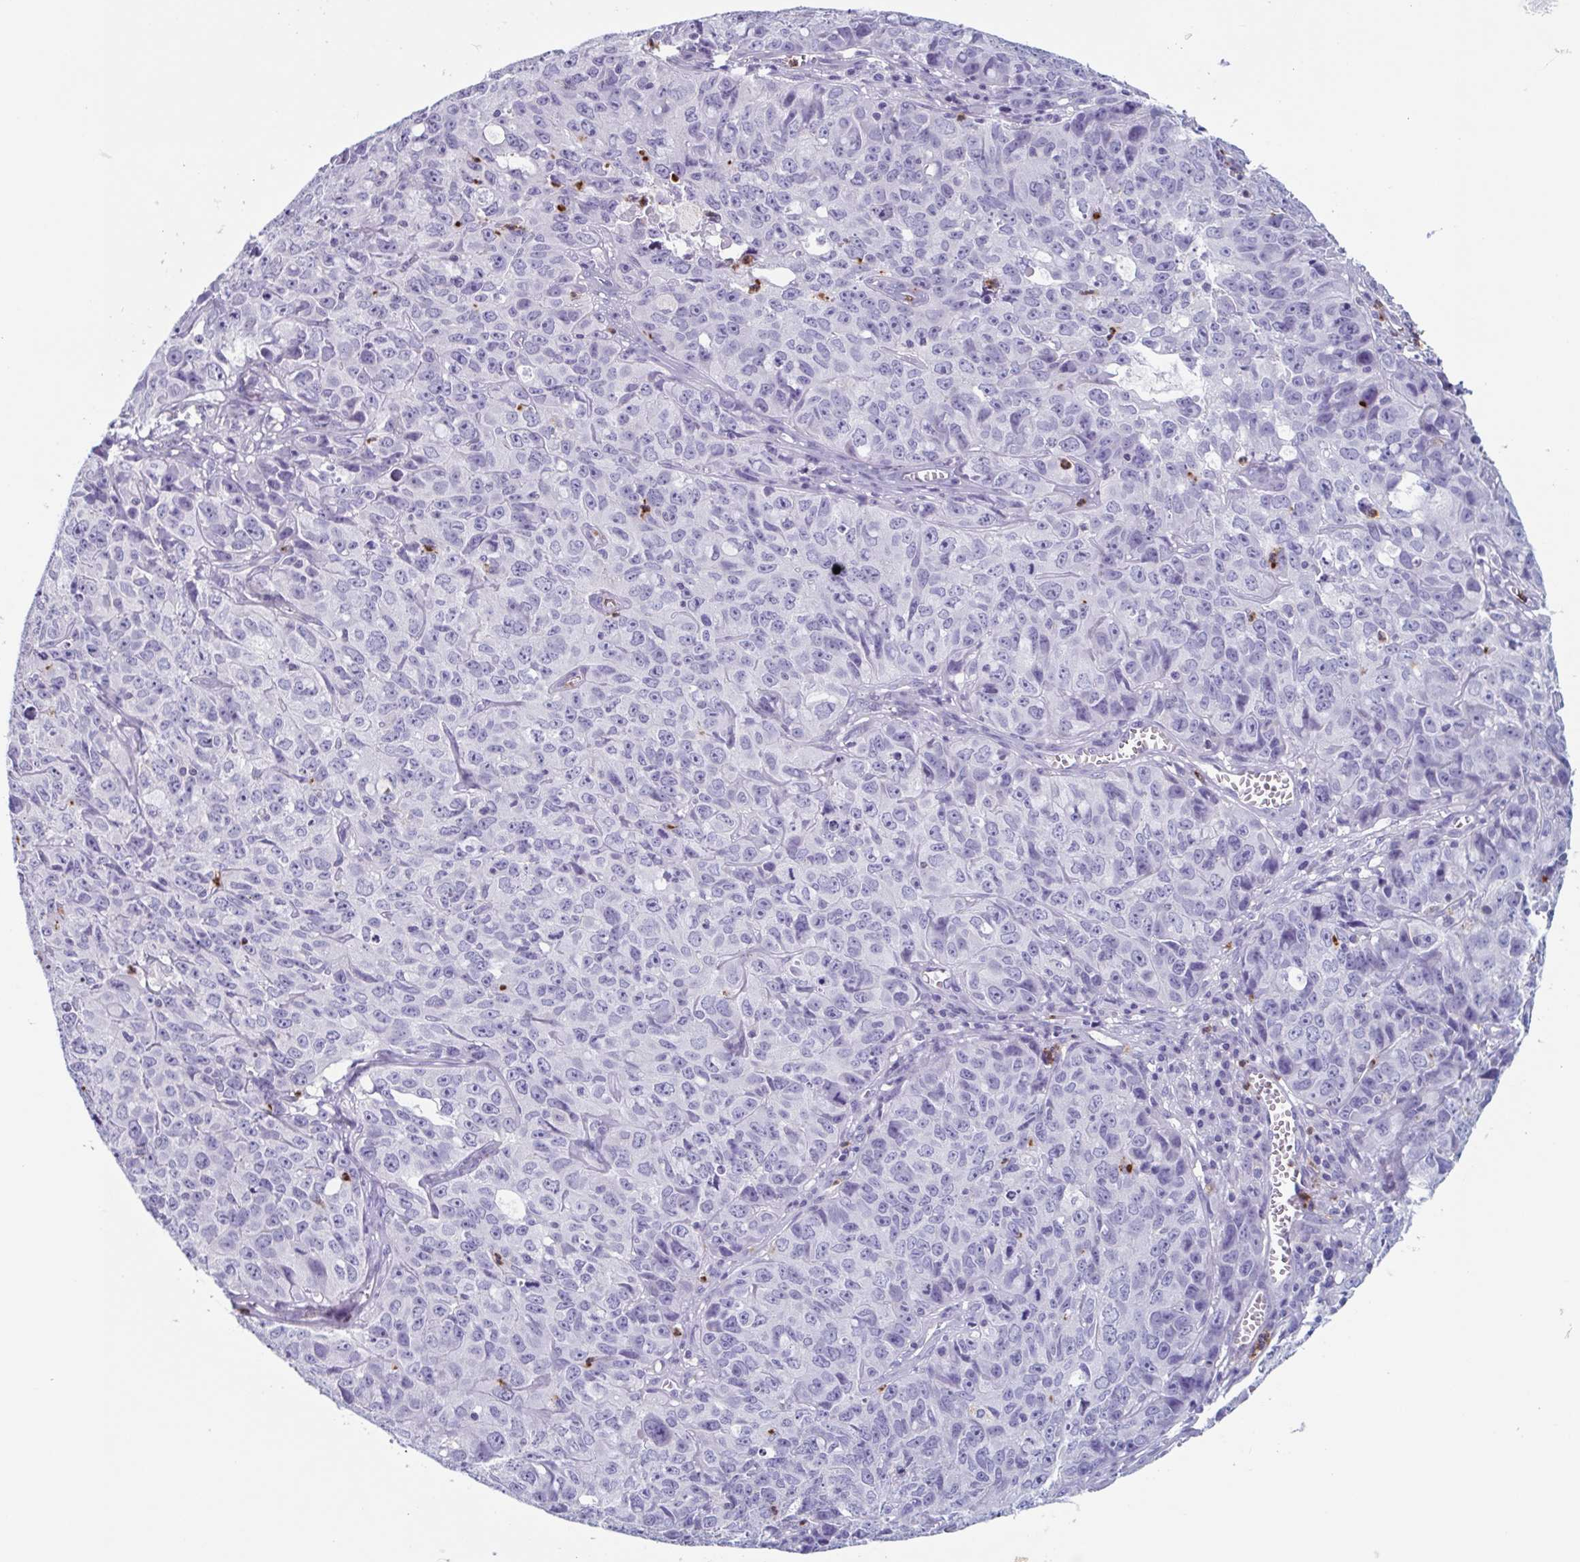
{"staining": {"intensity": "negative", "quantity": "none", "location": "none"}, "tissue": "cervical cancer", "cell_type": "Tumor cells", "image_type": "cancer", "snomed": [{"axis": "morphology", "description": "Squamous cell carcinoma, NOS"}, {"axis": "topography", "description": "Cervix"}], "caption": "An immunohistochemistry image of cervical cancer is shown. There is no staining in tumor cells of cervical cancer. Brightfield microscopy of IHC stained with DAB (3,3'-diaminobenzidine) (brown) and hematoxylin (blue), captured at high magnification.", "gene": "BPI", "patient": {"sex": "female", "age": 28}}